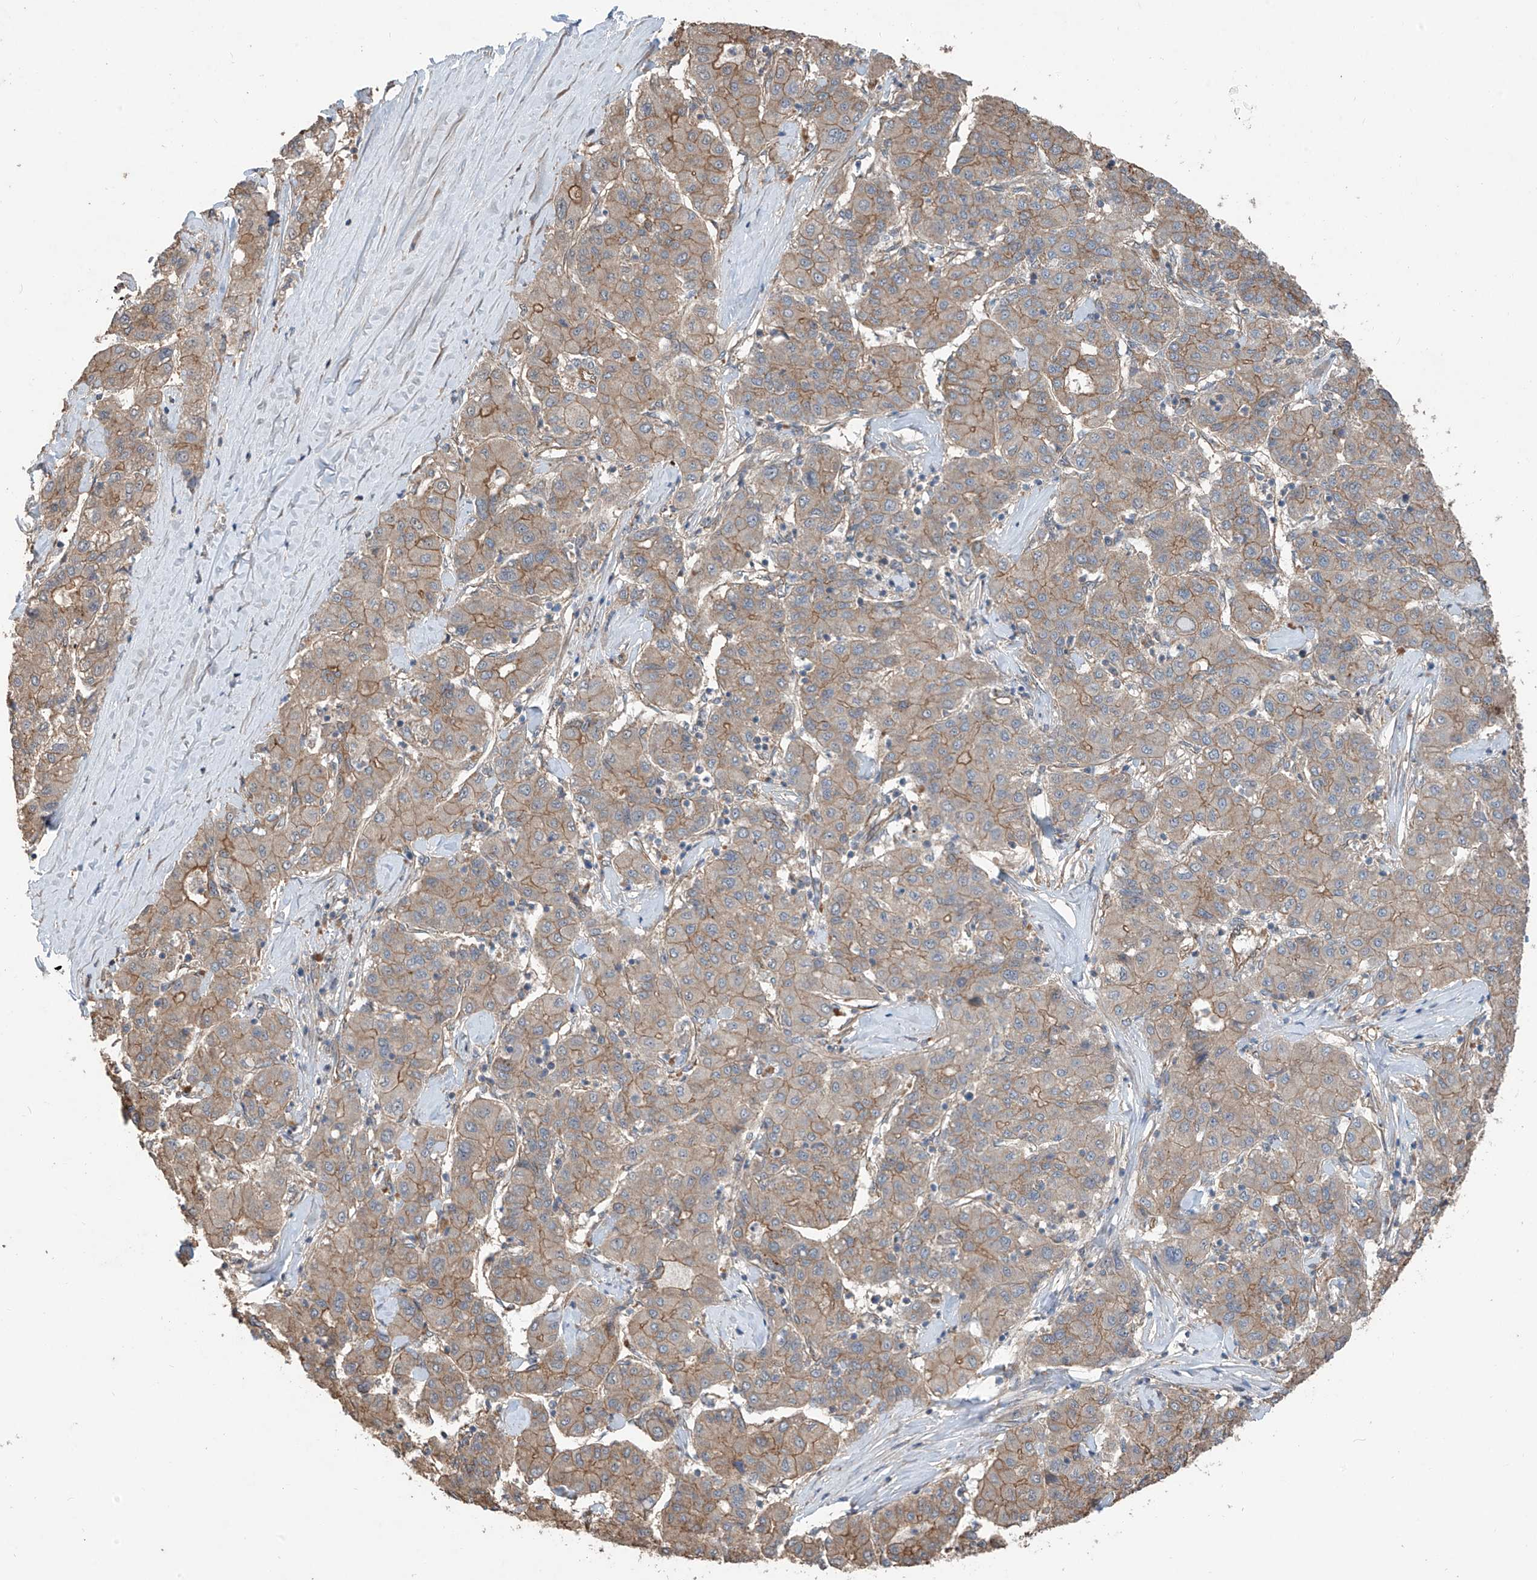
{"staining": {"intensity": "moderate", "quantity": "25%-75%", "location": "cytoplasmic/membranous"}, "tissue": "liver cancer", "cell_type": "Tumor cells", "image_type": "cancer", "snomed": [{"axis": "morphology", "description": "Carcinoma, Hepatocellular, NOS"}, {"axis": "topography", "description": "Liver"}], "caption": "The micrograph exhibits staining of hepatocellular carcinoma (liver), revealing moderate cytoplasmic/membranous protein staining (brown color) within tumor cells.", "gene": "AGBL5", "patient": {"sex": "male", "age": 65}}